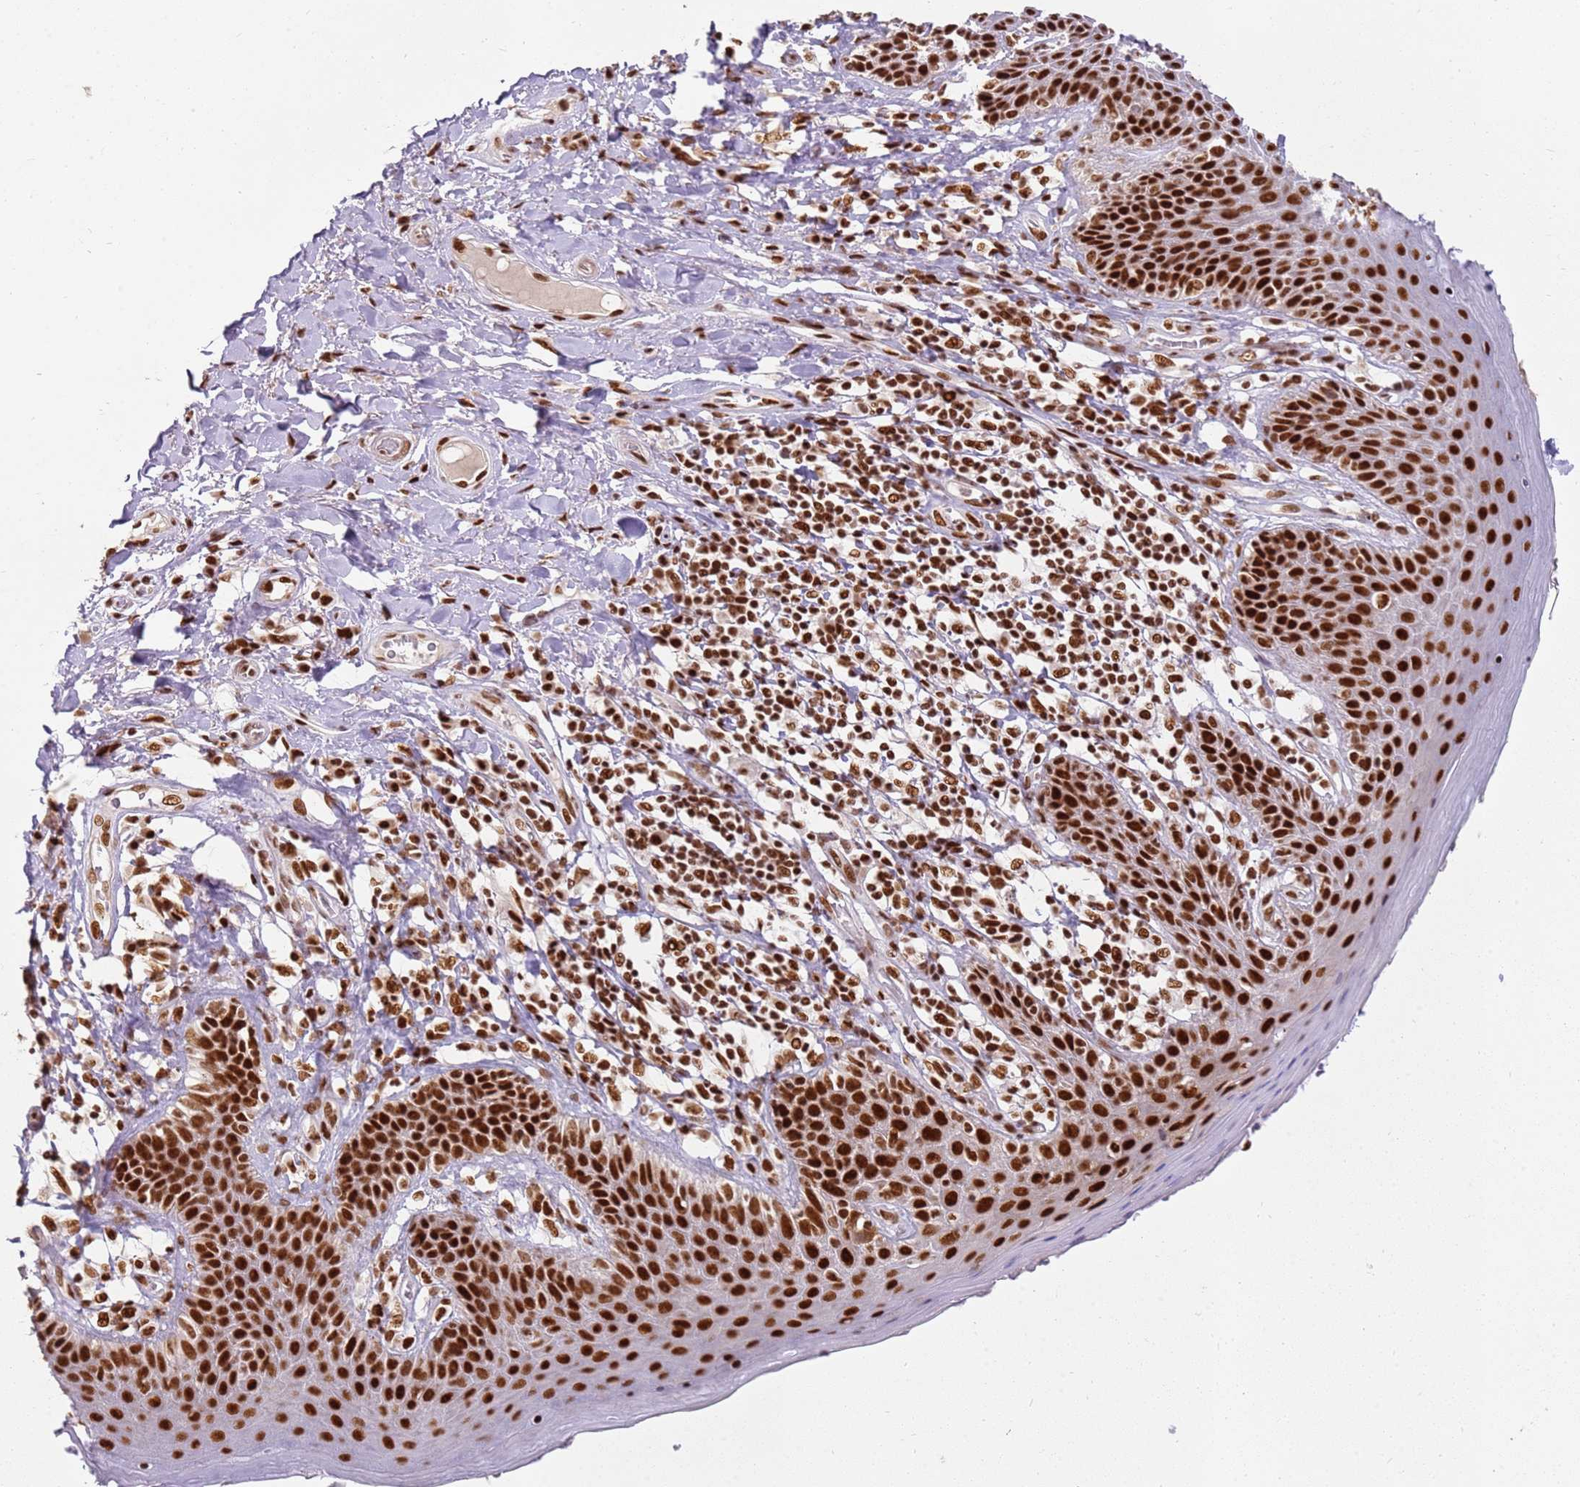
{"staining": {"intensity": "strong", "quantity": ">75%", "location": "nuclear"}, "tissue": "skin", "cell_type": "Epidermal cells", "image_type": "normal", "snomed": [{"axis": "morphology", "description": "Normal tissue, NOS"}, {"axis": "topography", "description": "Anal"}], "caption": "Protein positivity by immunohistochemistry (IHC) exhibits strong nuclear positivity in approximately >75% of epidermal cells in normal skin. Using DAB (3,3'-diaminobenzidine) (brown) and hematoxylin (blue) stains, captured at high magnification using brightfield microscopy.", "gene": "TENT4A", "patient": {"sex": "female", "age": 89}}